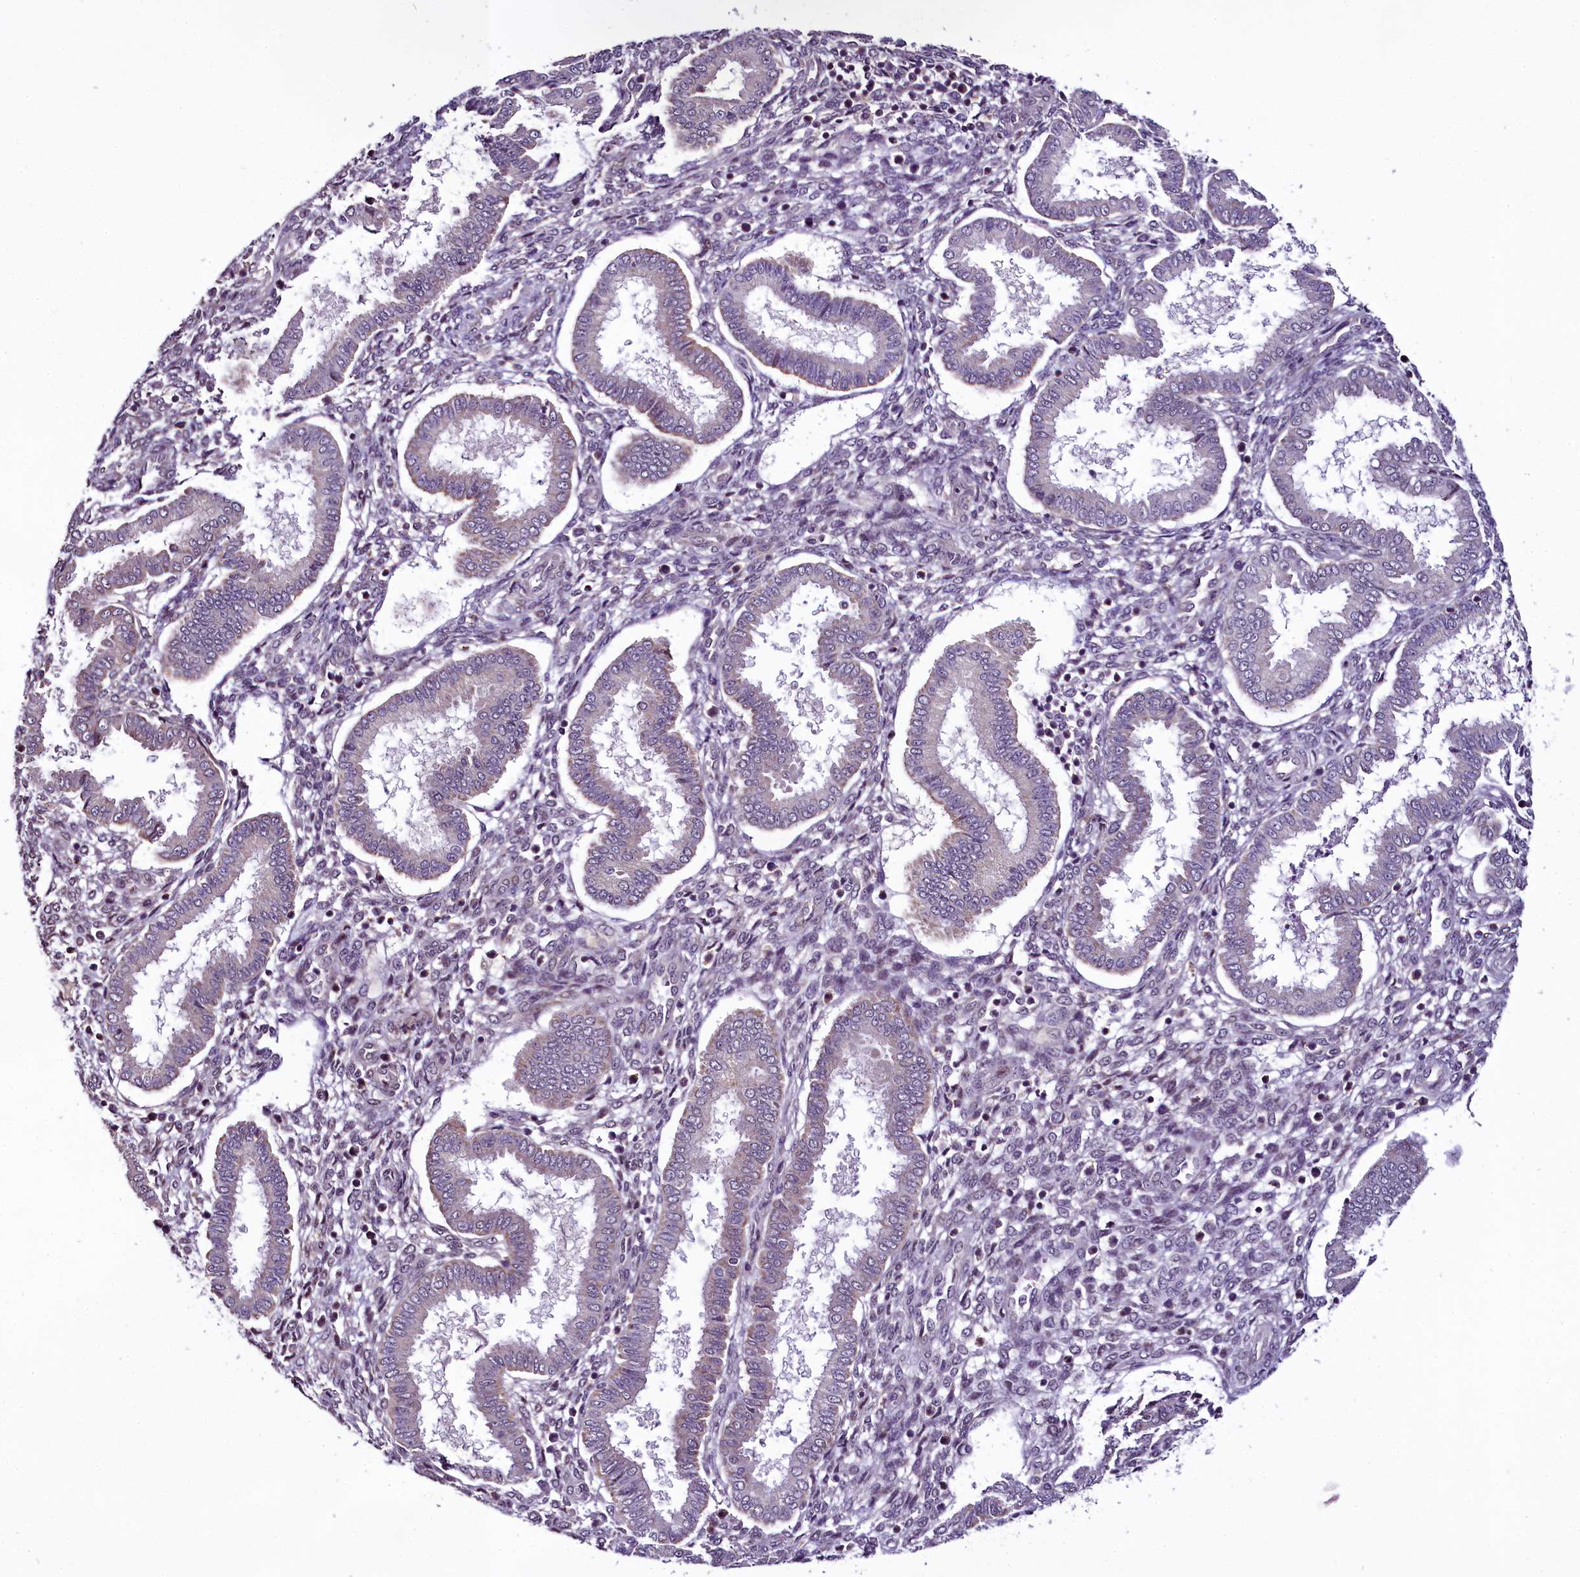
{"staining": {"intensity": "moderate", "quantity": "<25%", "location": "nuclear"}, "tissue": "endometrium", "cell_type": "Cells in endometrial stroma", "image_type": "normal", "snomed": [{"axis": "morphology", "description": "Normal tissue, NOS"}, {"axis": "topography", "description": "Endometrium"}], "caption": "The photomicrograph shows immunohistochemical staining of benign endometrium. There is moderate nuclear expression is present in about <25% of cells in endometrial stroma.", "gene": "RPUSD2", "patient": {"sex": "female", "age": 24}}